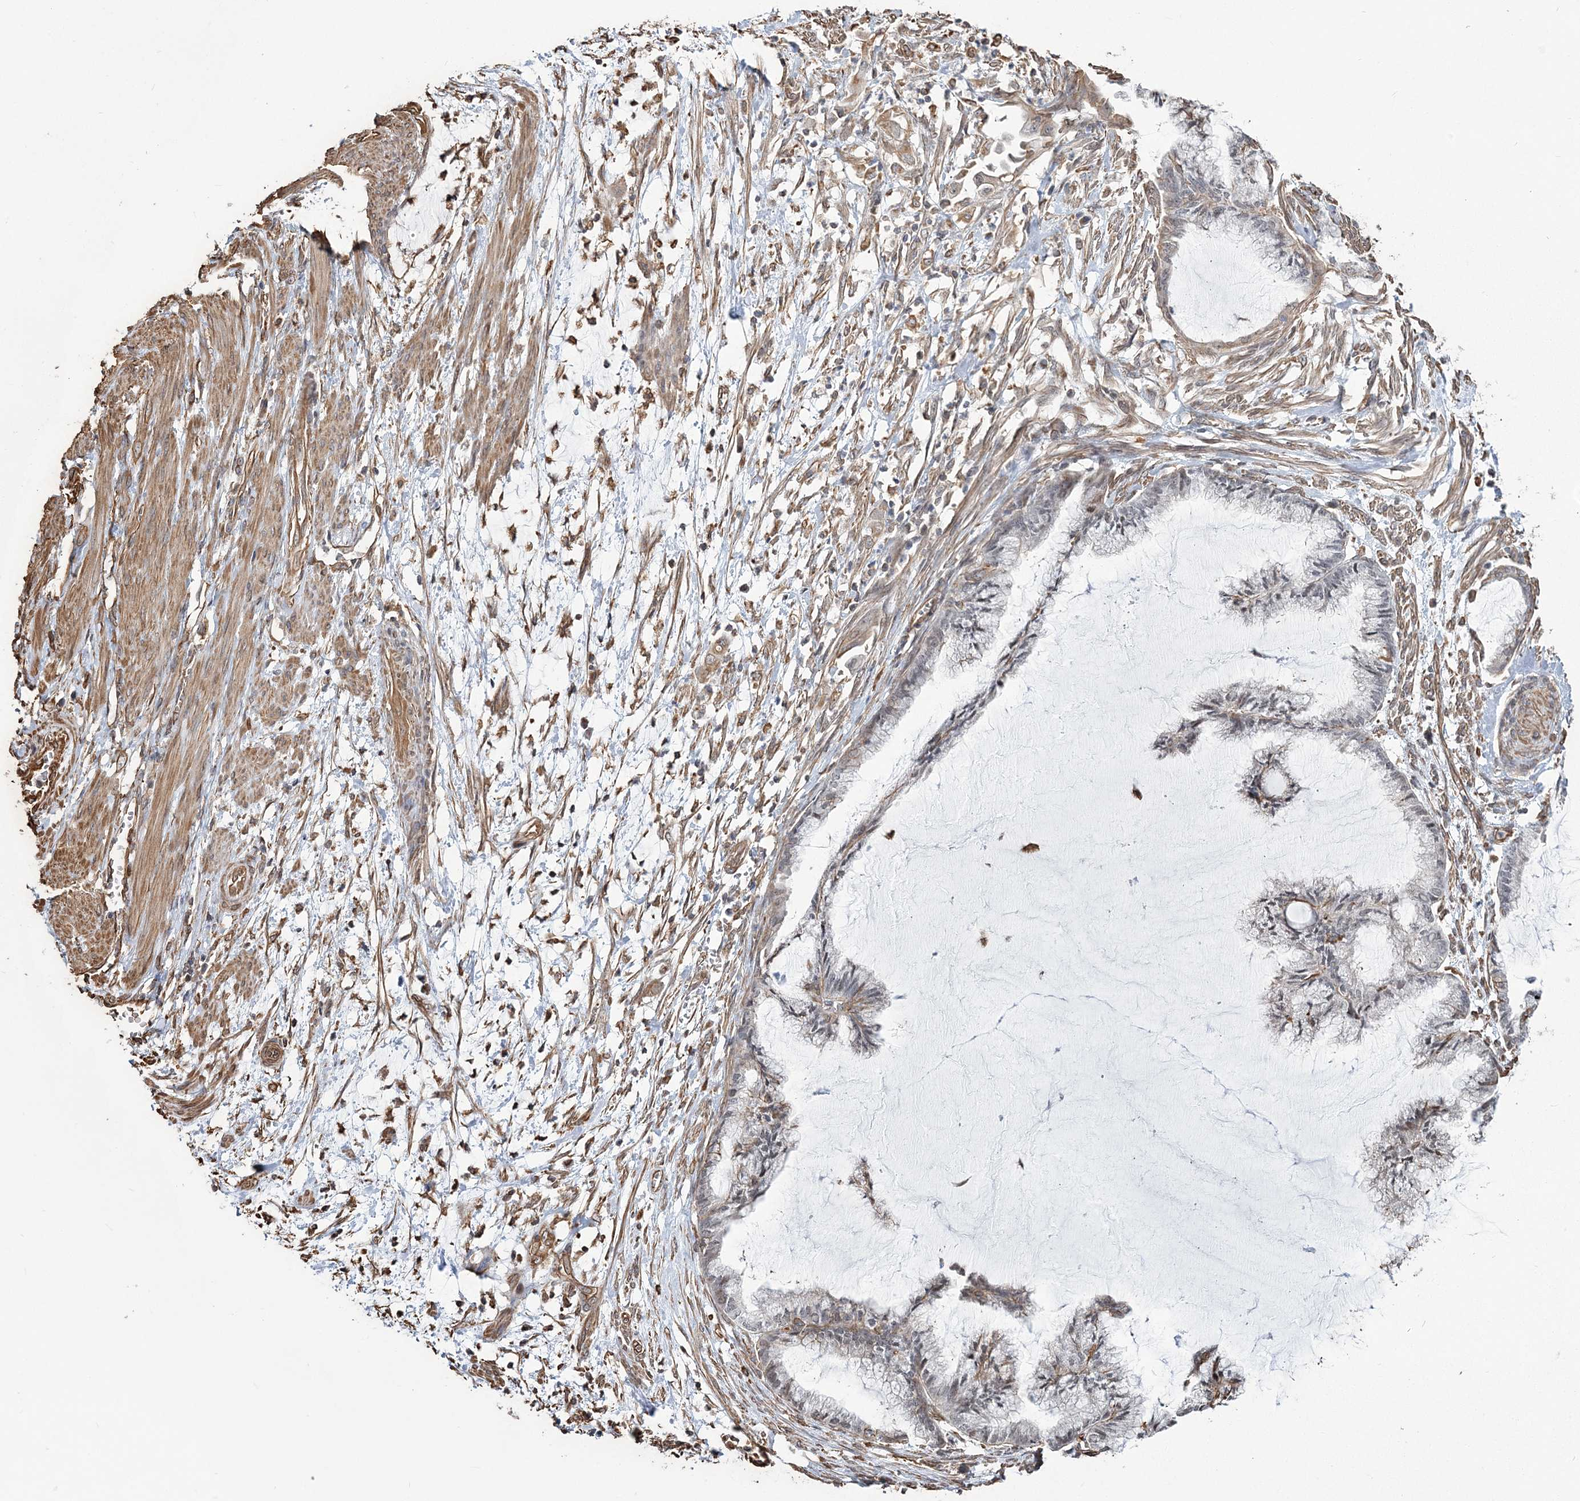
{"staining": {"intensity": "weak", "quantity": "25%-75%", "location": "cytoplasmic/membranous,nuclear"}, "tissue": "endometrial cancer", "cell_type": "Tumor cells", "image_type": "cancer", "snomed": [{"axis": "morphology", "description": "Adenocarcinoma, NOS"}, {"axis": "topography", "description": "Endometrium"}], "caption": "DAB immunohistochemical staining of human adenocarcinoma (endometrial) exhibits weak cytoplasmic/membranous and nuclear protein positivity in approximately 25%-75% of tumor cells. The staining was performed using DAB to visualize the protein expression in brown, while the nuclei were stained in blue with hematoxylin (Magnification: 20x).", "gene": "ATP11B", "patient": {"sex": "female", "age": 86}}